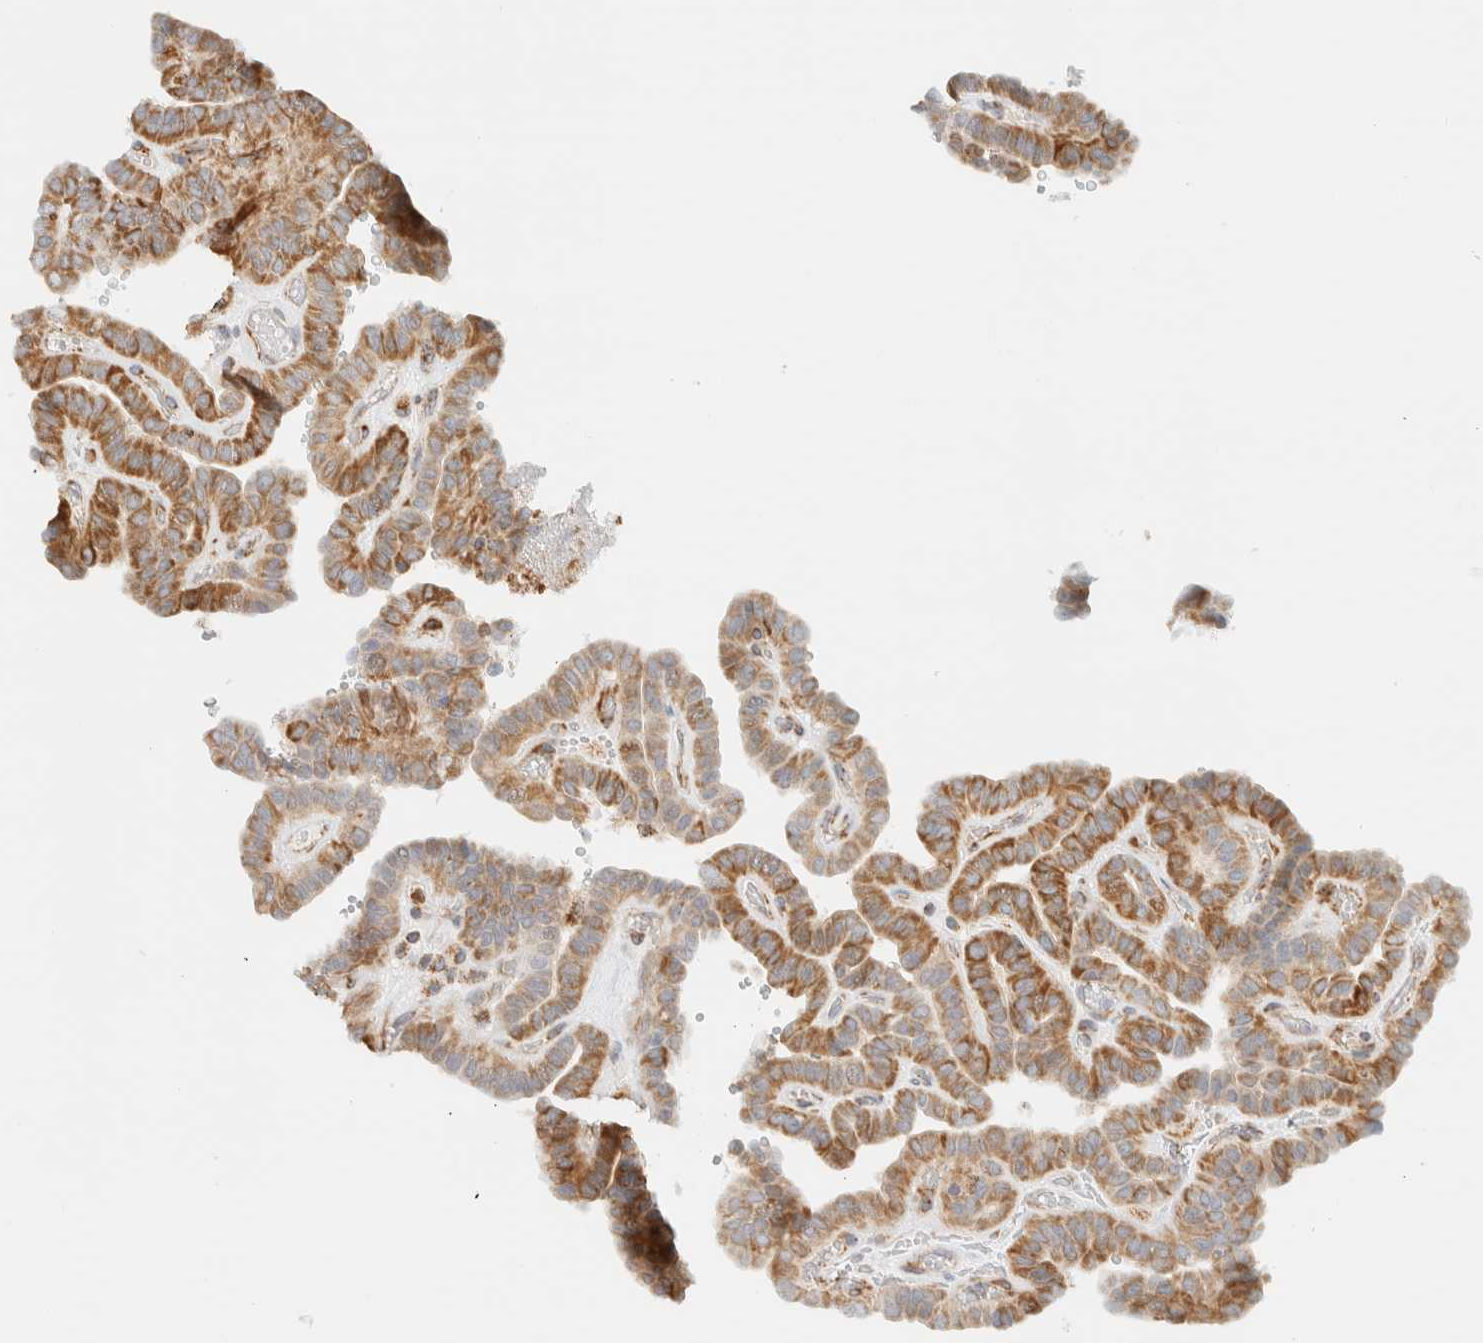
{"staining": {"intensity": "moderate", "quantity": ">75%", "location": "cytoplasmic/membranous"}, "tissue": "thyroid cancer", "cell_type": "Tumor cells", "image_type": "cancer", "snomed": [{"axis": "morphology", "description": "Papillary adenocarcinoma, NOS"}, {"axis": "topography", "description": "Thyroid gland"}], "caption": "Thyroid cancer stained with a brown dye demonstrates moderate cytoplasmic/membranous positive positivity in about >75% of tumor cells.", "gene": "KIFAP3", "patient": {"sex": "male", "age": 77}}